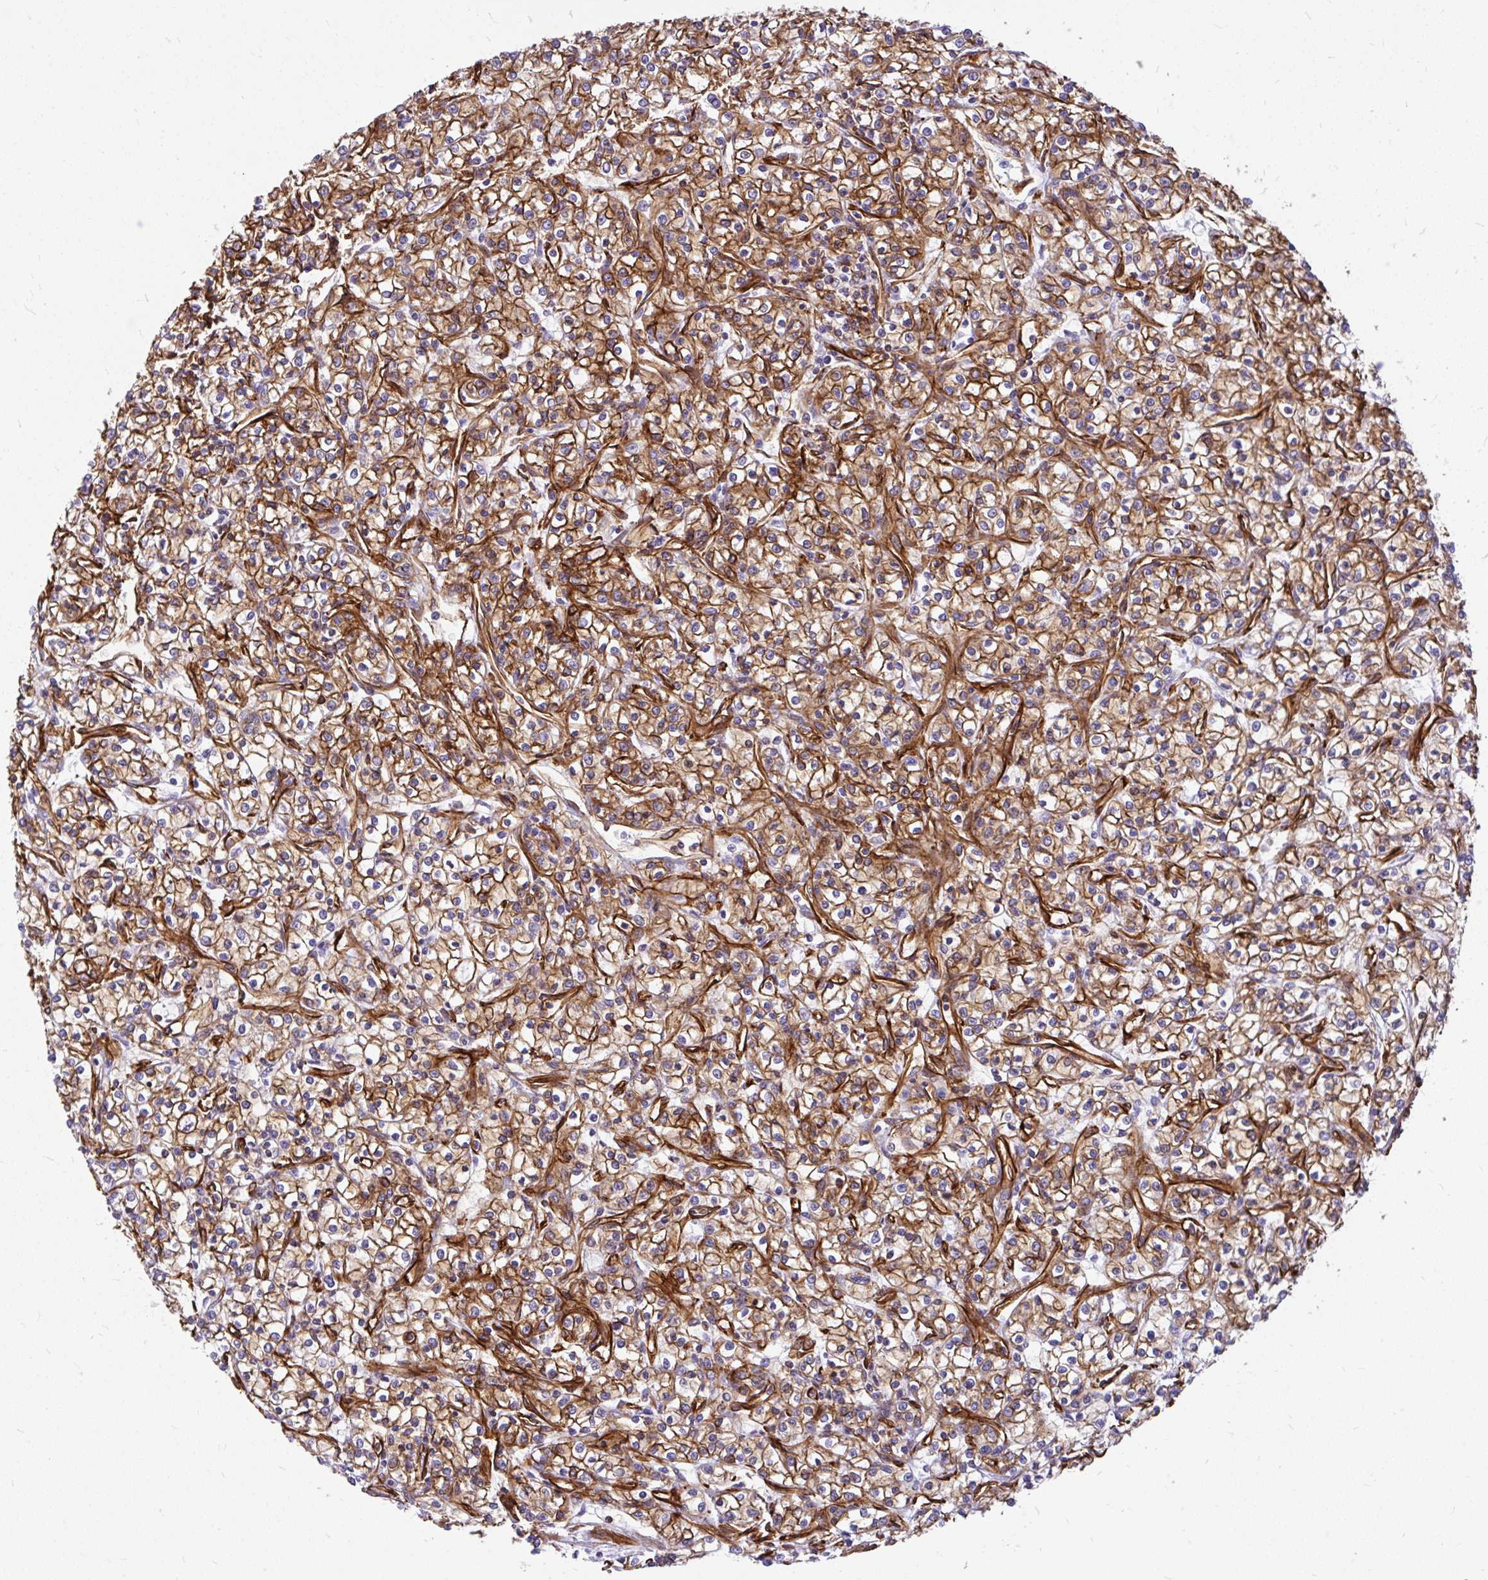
{"staining": {"intensity": "moderate", "quantity": ">75%", "location": "cytoplasmic/membranous"}, "tissue": "renal cancer", "cell_type": "Tumor cells", "image_type": "cancer", "snomed": [{"axis": "morphology", "description": "Adenocarcinoma, NOS"}, {"axis": "topography", "description": "Kidney"}], "caption": "Immunohistochemical staining of human renal cancer (adenocarcinoma) shows medium levels of moderate cytoplasmic/membranous expression in approximately >75% of tumor cells.", "gene": "MAP1LC3B", "patient": {"sex": "female", "age": 59}}